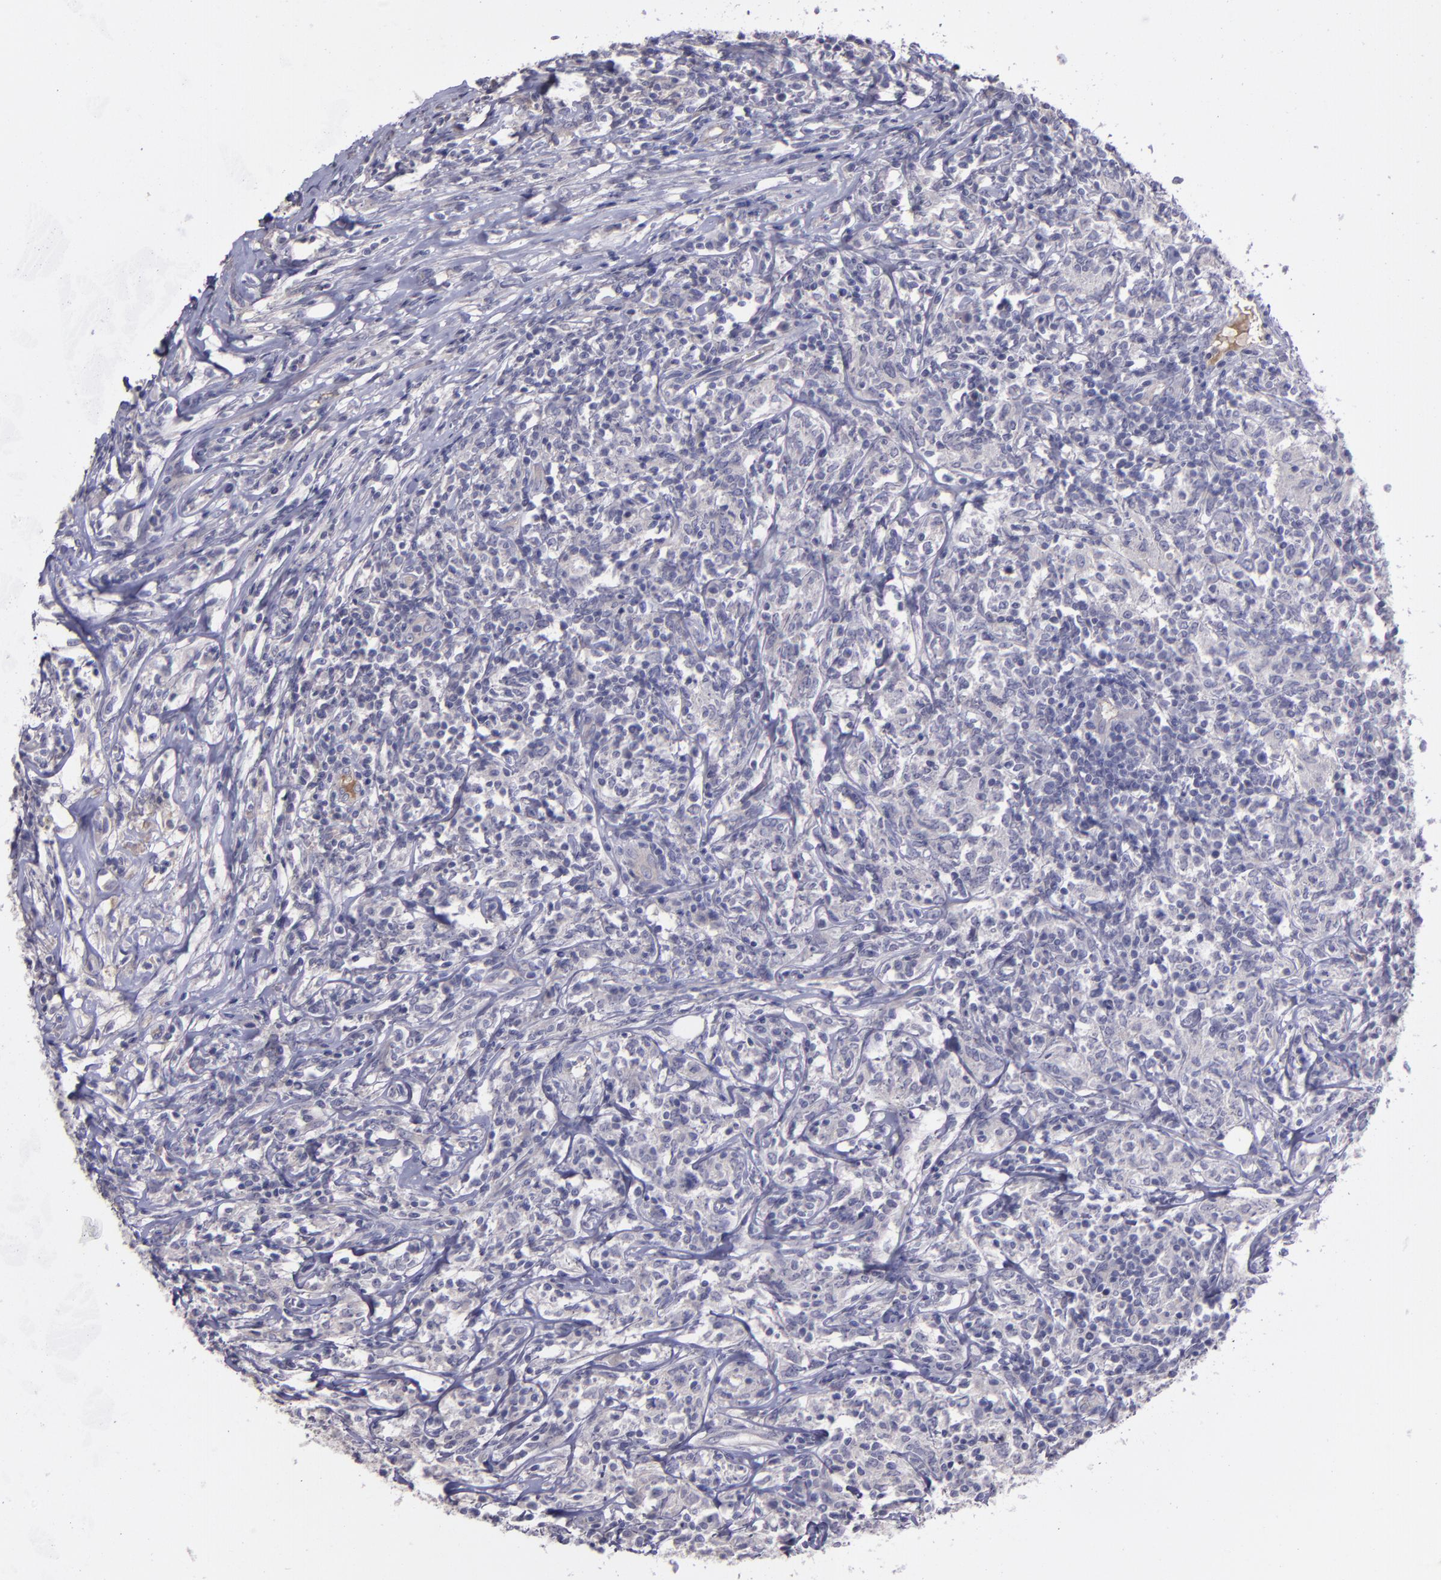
{"staining": {"intensity": "negative", "quantity": "none", "location": "none"}, "tissue": "lymphoma", "cell_type": "Tumor cells", "image_type": "cancer", "snomed": [{"axis": "morphology", "description": "Malignant lymphoma, non-Hodgkin's type, High grade"}, {"axis": "topography", "description": "Lymph node"}], "caption": "An IHC image of lymphoma is shown. There is no staining in tumor cells of lymphoma. (Stains: DAB (3,3'-diaminobenzidine) immunohistochemistry with hematoxylin counter stain, Microscopy: brightfield microscopy at high magnification).", "gene": "MASP1", "patient": {"sex": "female", "age": 84}}